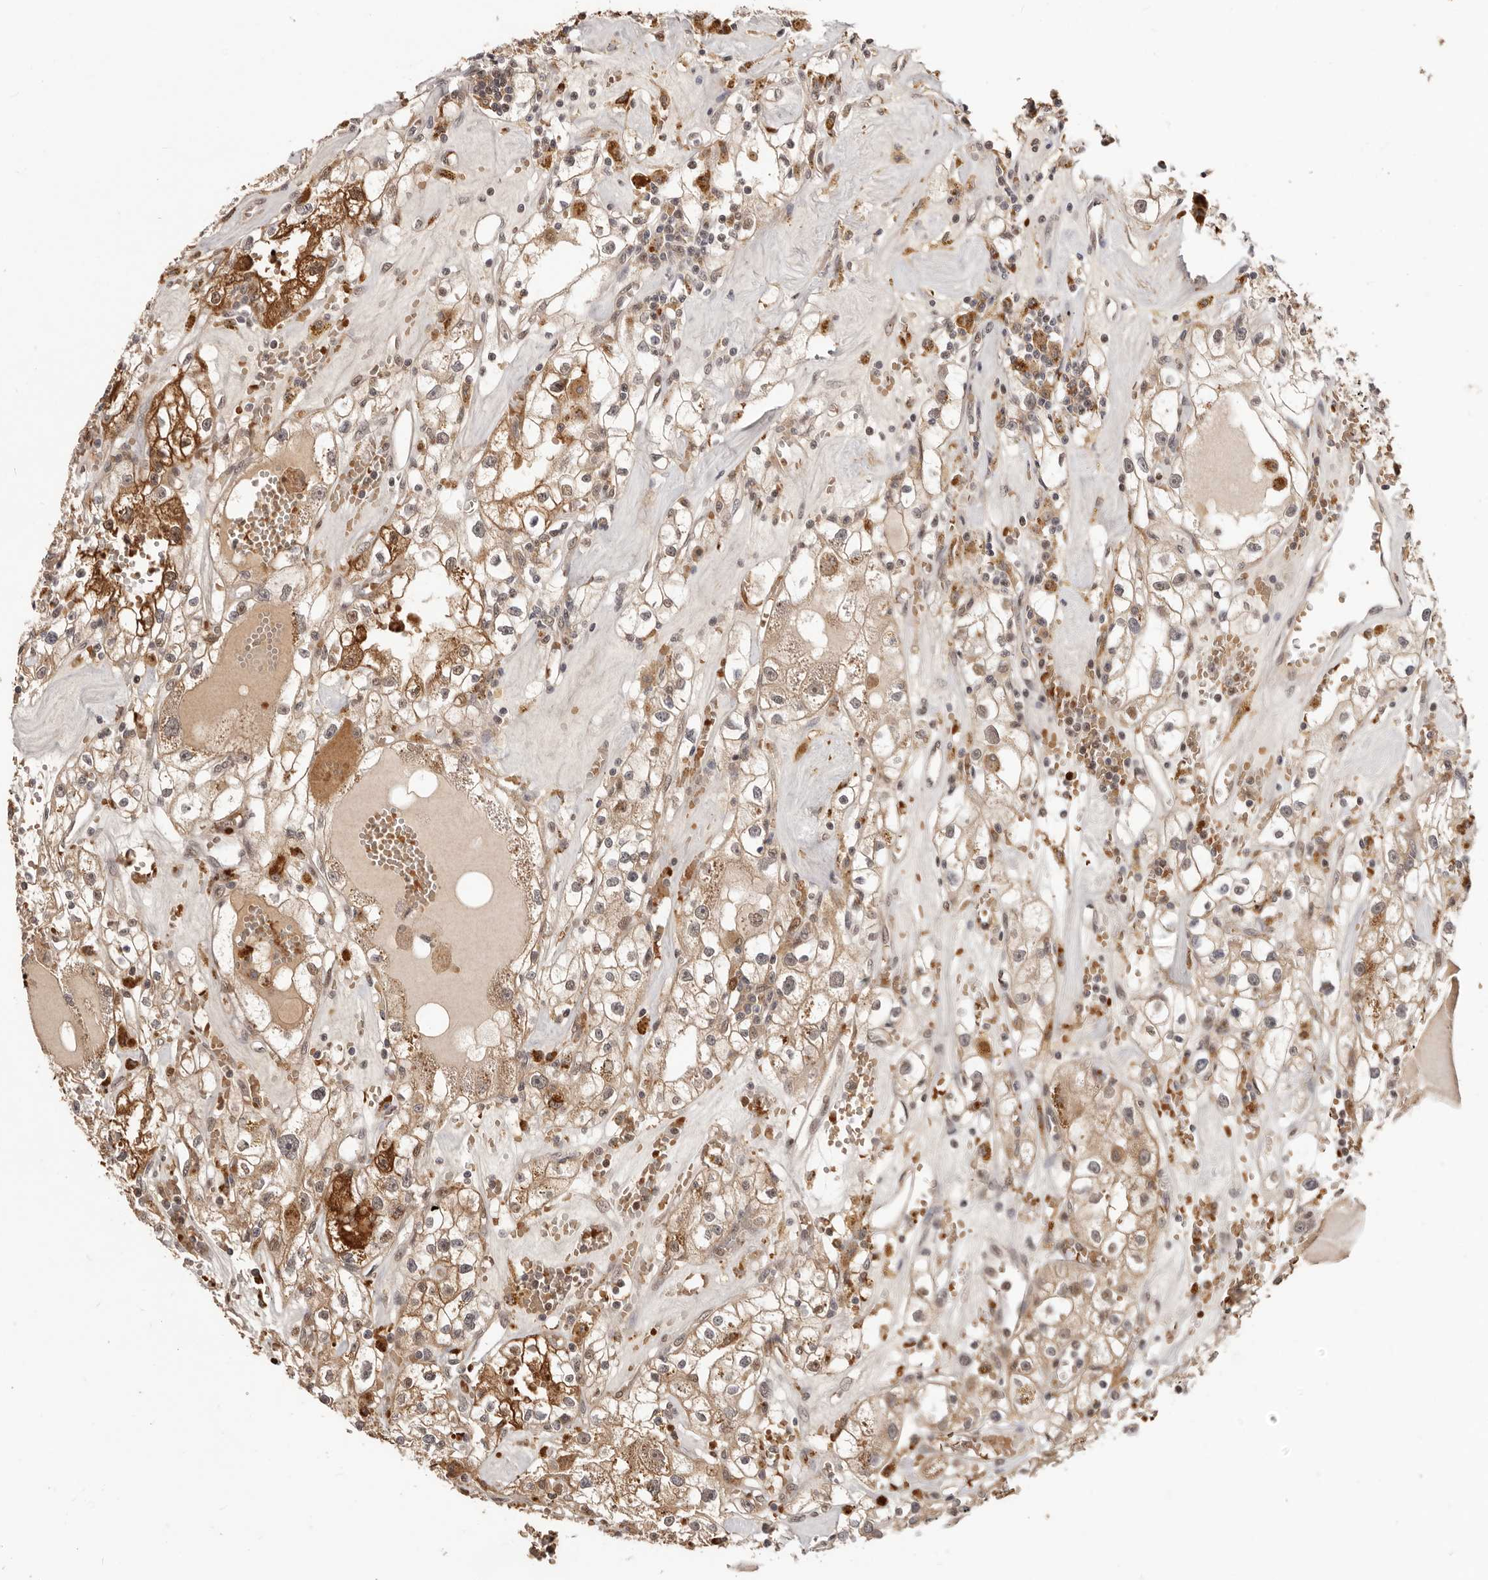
{"staining": {"intensity": "moderate", "quantity": ">75%", "location": "cytoplasmic/membranous"}, "tissue": "renal cancer", "cell_type": "Tumor cells", "image_type": "cancer", "snomed": [{"axis": "morphology", "description": "Adenocarcinoma, NOS"}, {"axis": "topography", "description": "Kidney"}], "caption": "Immunohistochemistry photomicrograph of renal cancer (adenocarcinoma) stained for a protein (brown), which shows medium levels of moderate cytoplasmic/membranous staining in about >75% of tumor cells.", "gene": "NCOA3", "patient": {"sex": "male", "age": 56}}